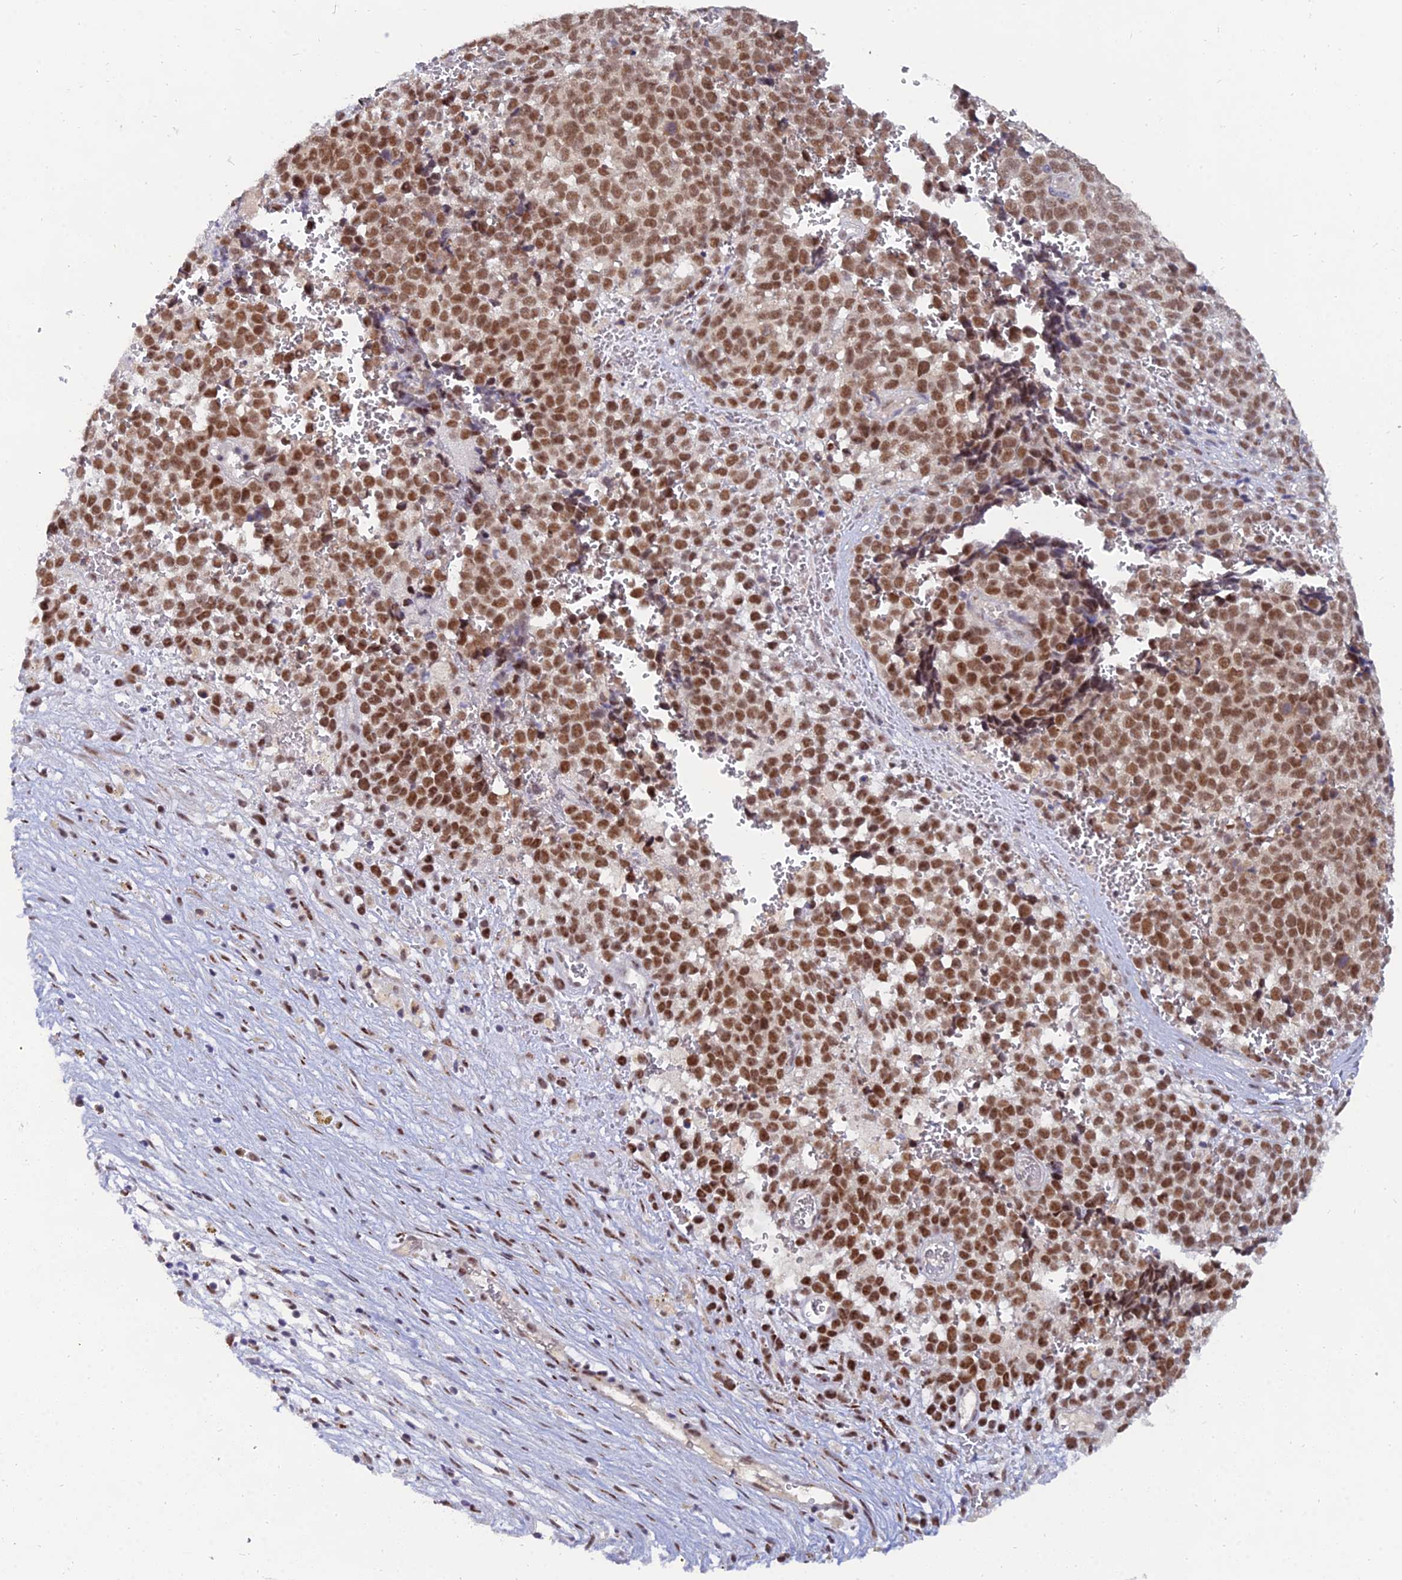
{"staining": {"intensity": "moderate", "quantity": ">75%", "location": "nuclear"}, "tissue": "melanoma", "cell_type": "Tumor cells", "image_type": "cancer", "snomed": [{"axis": "morphology", "description": "Malignant melanoma, NOS"}, {"axis": "topography", "description": "Nose, NOS"}], "caption": "Human malignant melanoma stained with a protein marker reveals moderate staining in tumor cells.", "gene": "THOC3", "patient": {"sex": "female", "age": 48}}